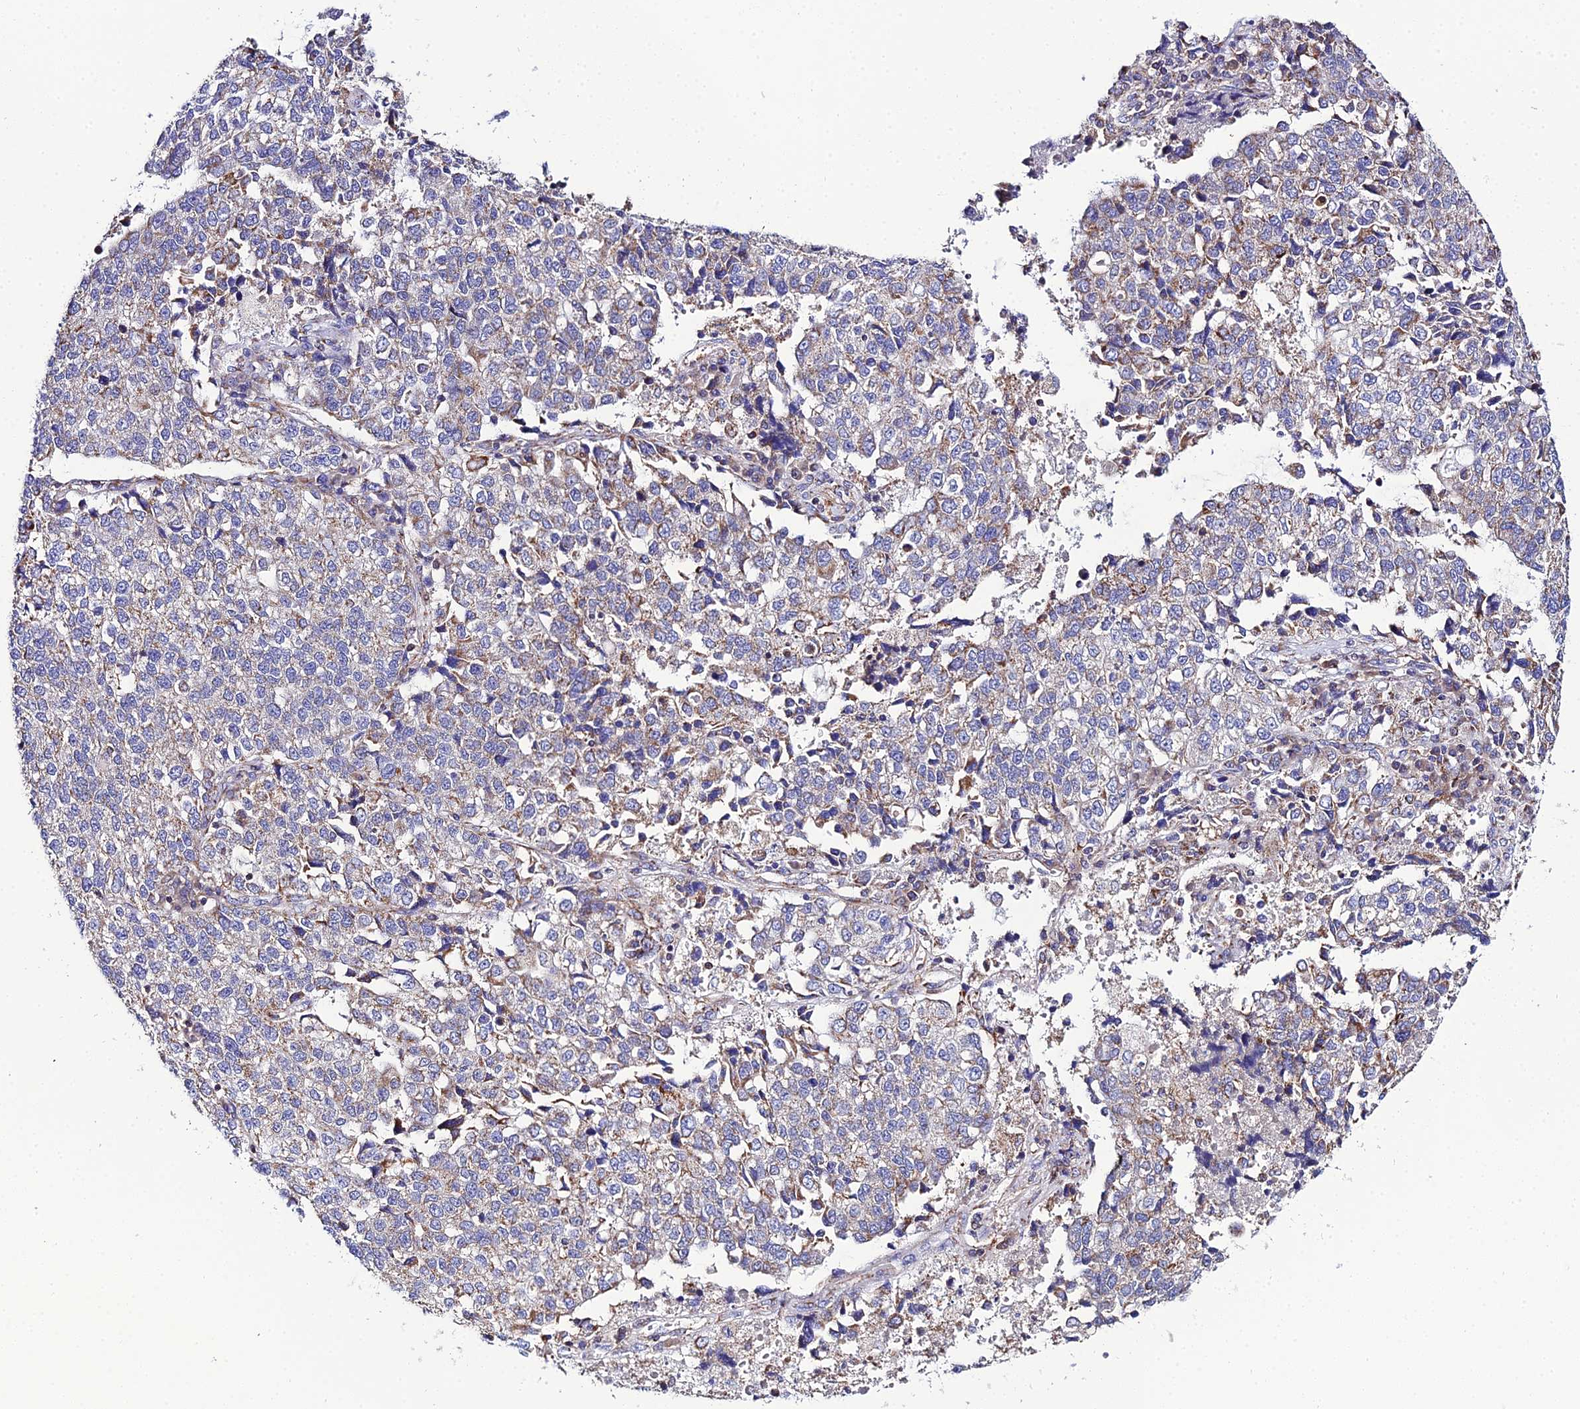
{"staining": {"intensity": "weak", "quantity": "25%-75%", "location": "cytoplasmic/membranous"}, "tissue": "lung cancer", "cell_type": "Tumor cells", "image_type": "cancer", "snomed": [{"axis": "morphology", "description": "Adenocarcinoma, NOS"}, {"axis": "topography", "description": "Lung"}], "caption": "Lung cancer tissue displays weak cytoplasmic/membranous expression in about 25%-75% of tumor cells, visualized by immunohistochemistry.", "gene": "NIPSNAP3A", "patient": {"sex": "male", "age": 49}}